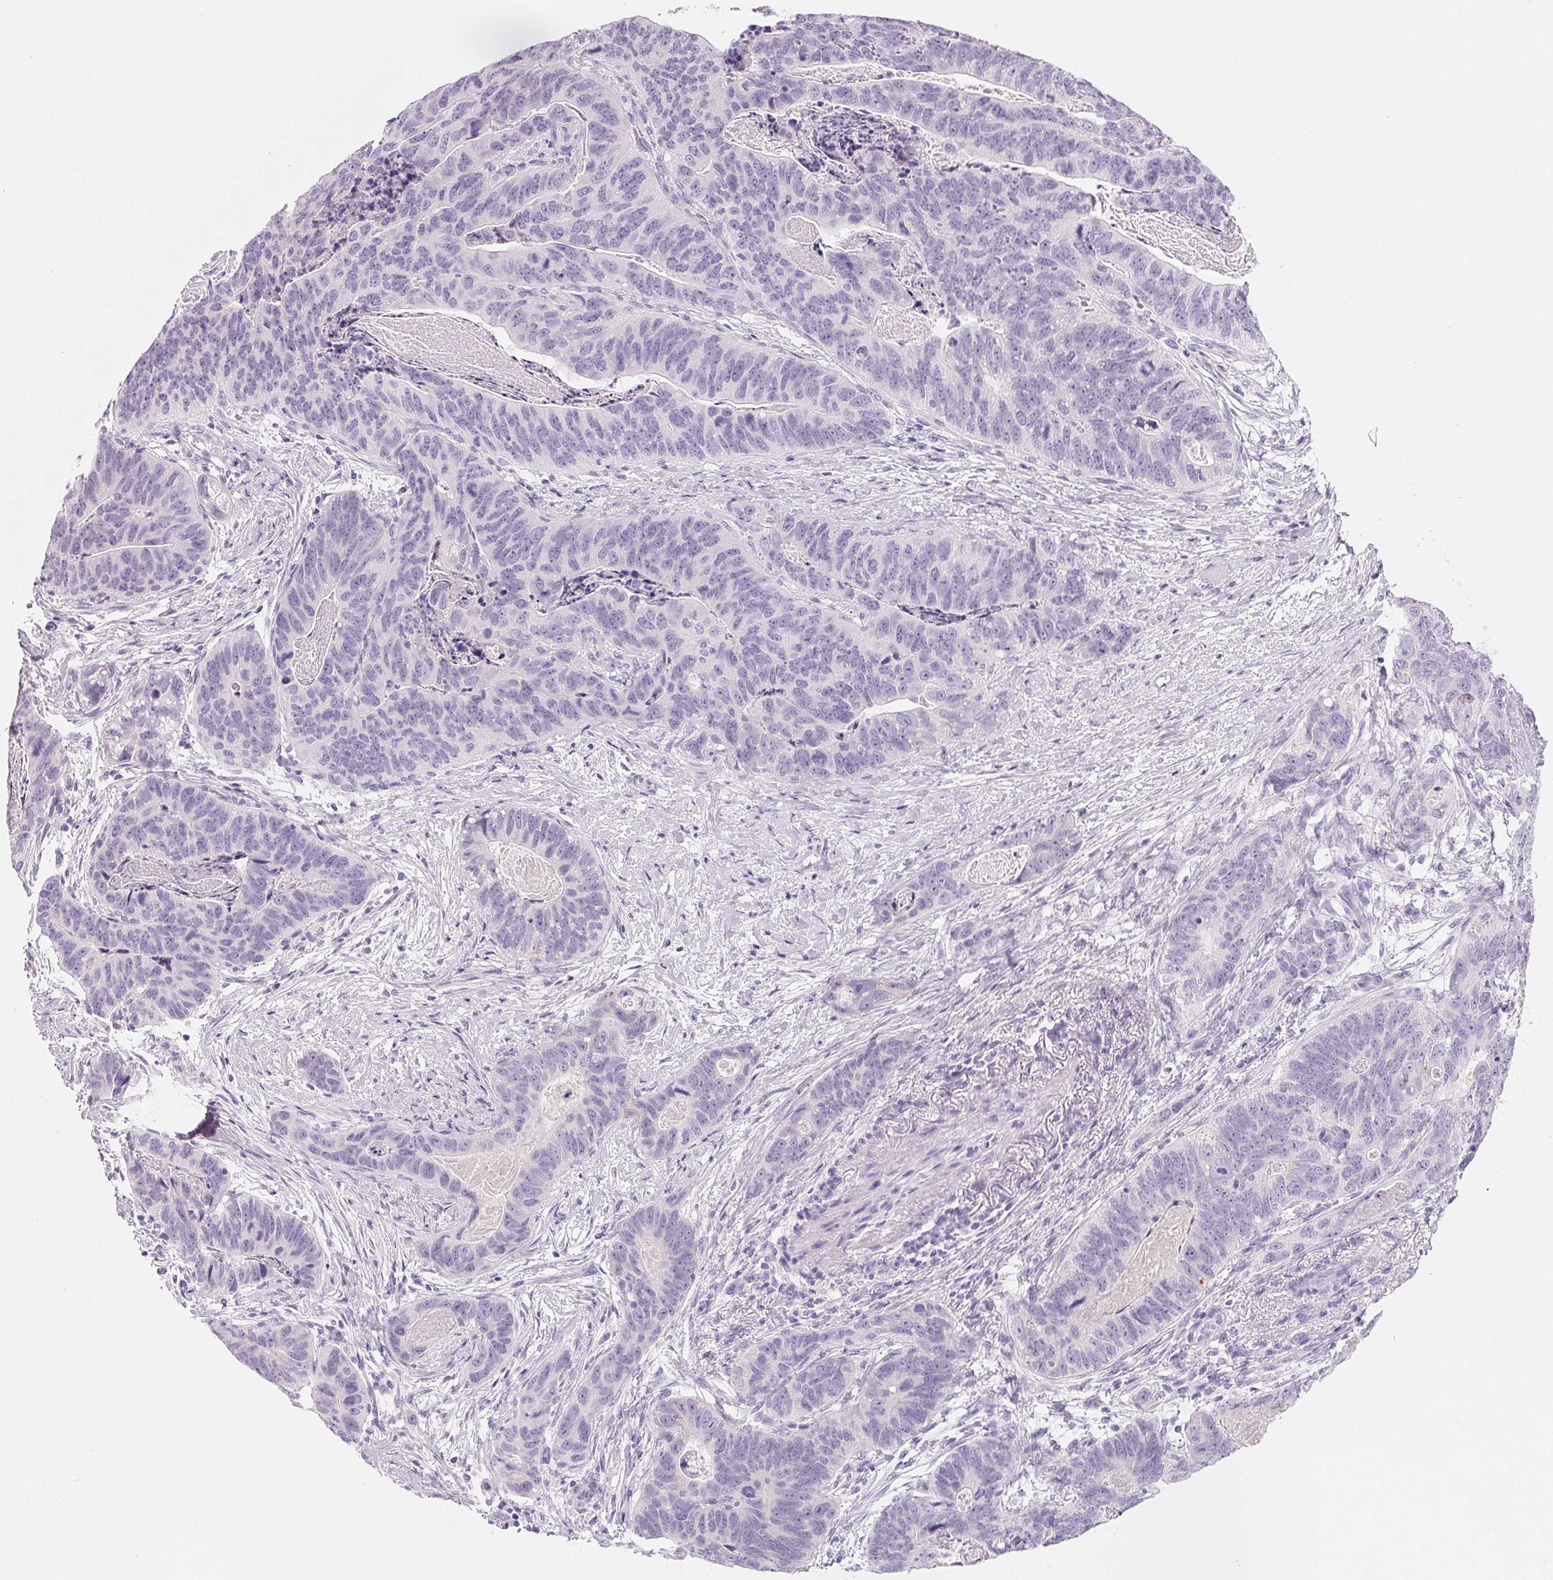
{"staining": {"intensity": "negative", "quantity": "none", "location": "none"}, "tissue": "stomach cancer", "cell_type": "Tumor cells", "image_type": "cancer", "snomed": [{"axis": "morphology", "description": "Normal tissue, NOS"}, {"axis": "morphology", "description": "Adenocarcinoma, NOS"}, {"axis": "topography", "description": "Stomach"}], "caption": "The histopathology image displays no significant positivity in tumor cells of stomach cancer (adenocarcinoma). (DAB (3,3'-diaminobenzidine) immunohistochemistry with hematoxylin counter stain).", "gene": "SPACA5B", "patient": {"sex": "female", "age": 89}}